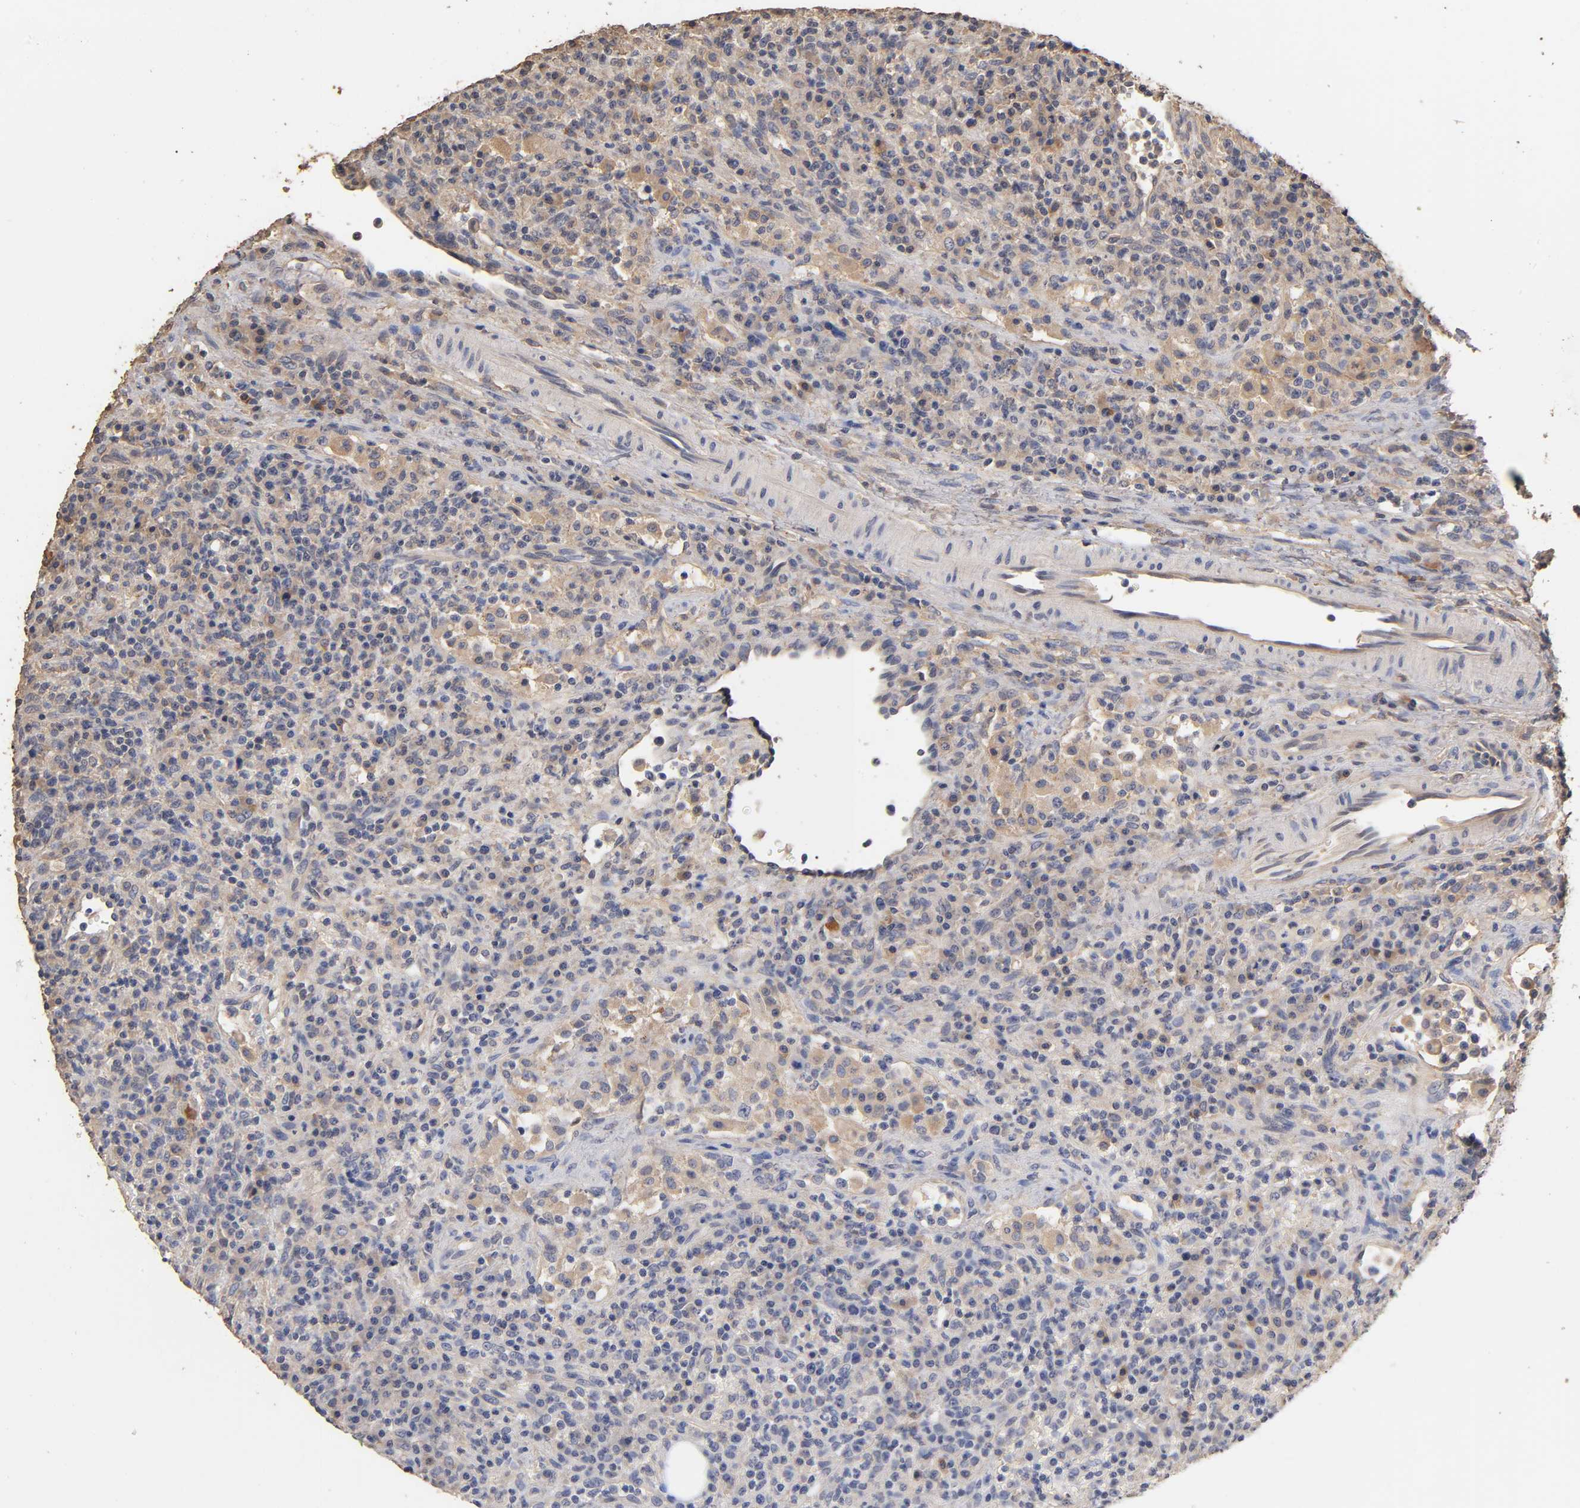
{"staining": {"intensity": "negative", "quantity": "none", "location": "none"}, "tissue": "lymphoma", "cell_type": "Tumor cells", "image_type": "cancer", "snomed": [{"axis": "morphology", "description": "Hodgkin's disease, NOS"}, {"axis": "topography", "description": "Lymph node"}], "caption": "The image exhibits no significant expression in tumor cells of Hodgkin's disease.", "gene": "VSIG4", "patient": {"sex": "male", "age": 65}}